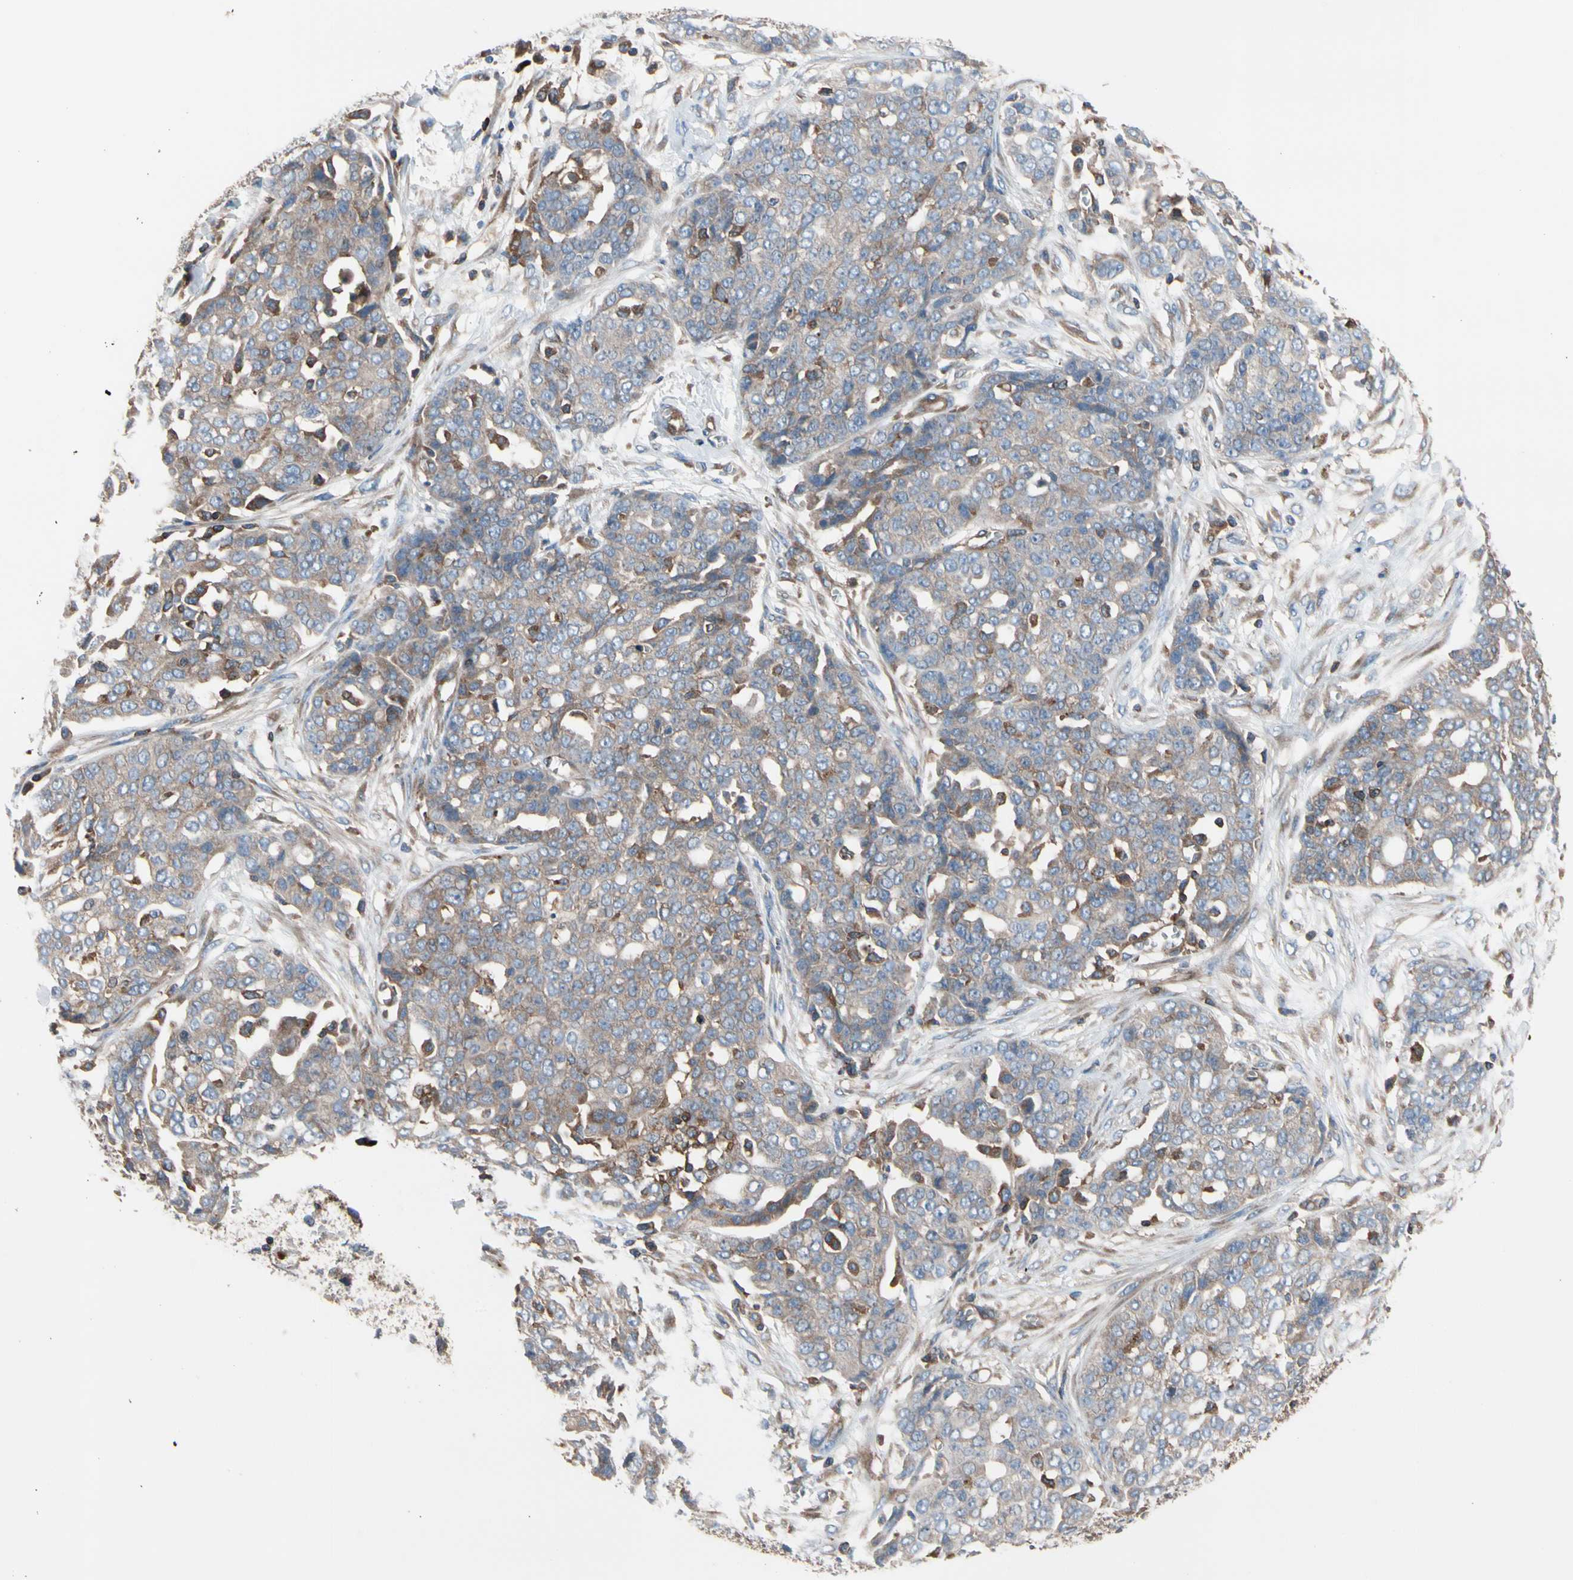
{"staining": {"intensity": "weak", "quantity": ">75%", "location": "cytoplasmic/membranous"}, "tissue": "ovarian cancer", "cell_type": "Tumor cells", "image_type": "cancer", "snomed": [{"axis": "morphology", "description": "Cystadenocarcinoma, serous, NOS"}, {"axis": "topography", "description": "Soft tissue"}, {"axis": "topography", "description": "Ovary"}], "caption": "Ovarian cancer (serous cystadenocarcinoma) stained for a protein reveals weak cytoplasmic/membranous positivity in tumor cells.", "gene": "ROCK1", "patient": {"sex": "female", "age": 57}}